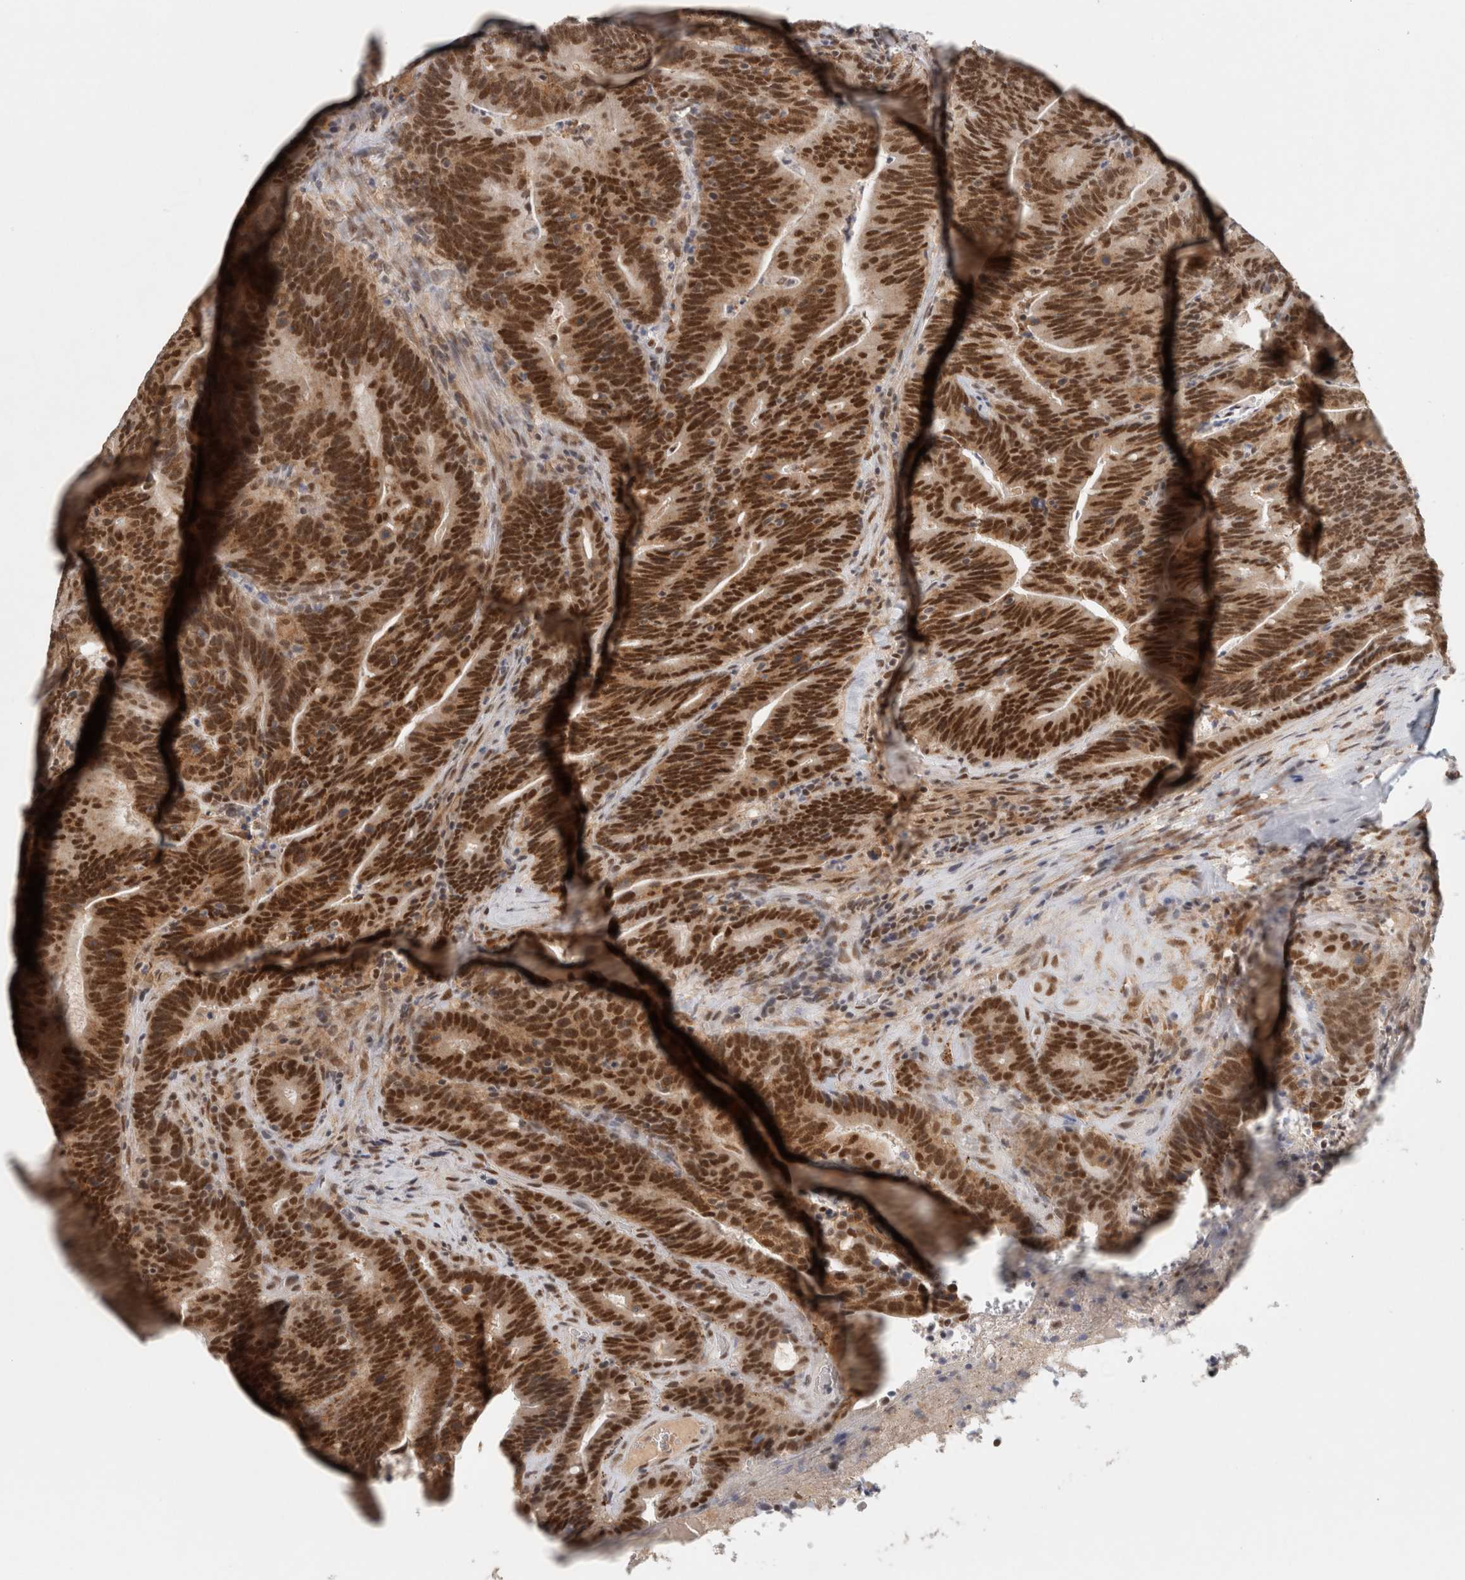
{"staining": {"intensity": "strong", "quantity": ">75%", "location": "nuclear"}, "tissue": "colorectal cancer", "cell_type": "Tumor cells", "image_type": "cancer", "snomed": [{"axis": "morphology", "description": "Adenocarcinoma, NOS"}, {"axis": "topography", "description": "Colon"}], "caption": "Tumor cells exhibit strong nuclear expression in about >75% of cells in colorectal cancer. The staining was performed using DAB (3,3'-diaminobenzidine) to visualize the protein expression in brown, while the nuclei were stained in blue with hematoxylin (Magnification: 20x).", "gene": "ZNF830", "patient": {"sex": "female", "age": 66}}